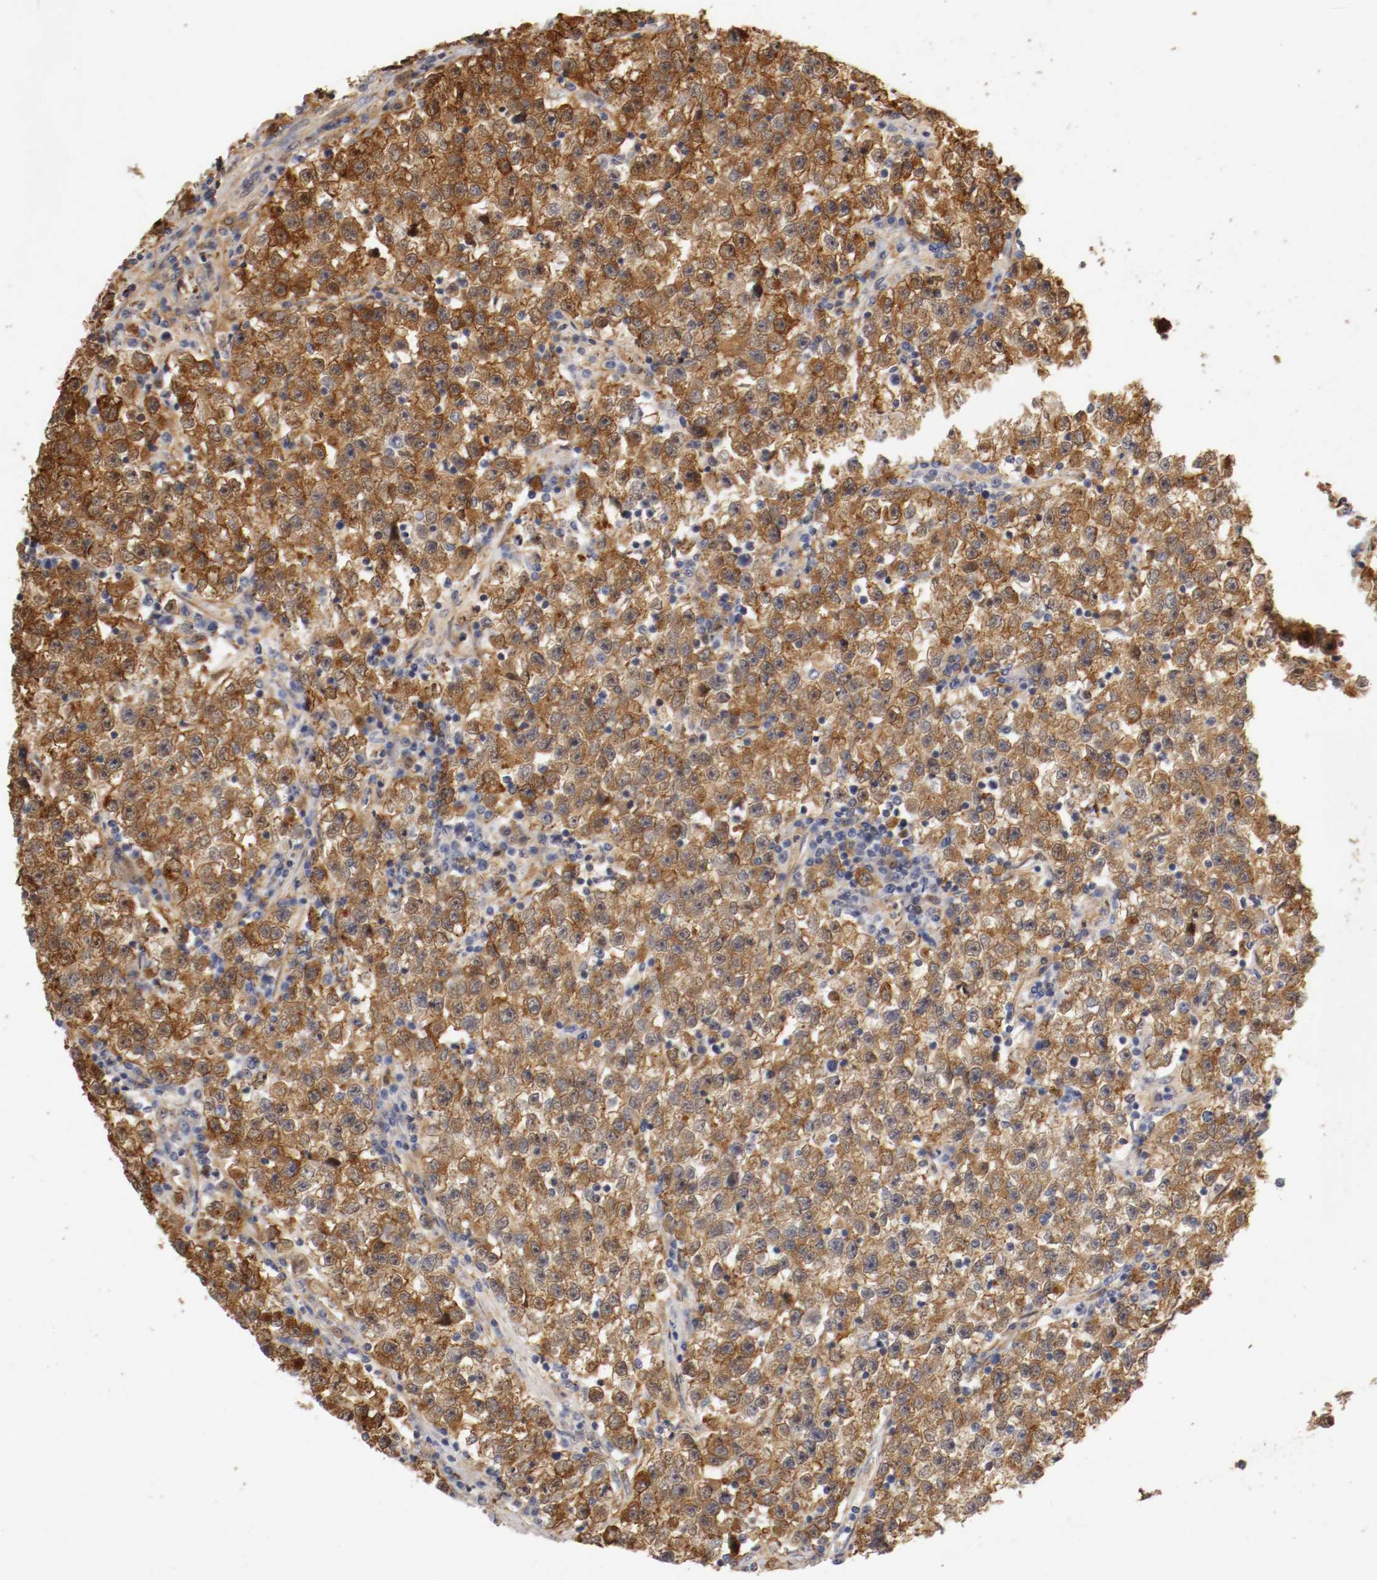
{"staining": {"intensity": "strong", "quantity": ">75%", "location": "cytoplasmic/membranous,nuclear"}, "tissue": "testis cancer", "cell_type": "Tumor cells", "image_type": "cancer", "snomed": [{"axis": "morphology", "description": "Seminoma, NOS"}, {"axis": "topography", "description": "Testis"}], "caption": "Protein expression analysis of seminoma (testis) displays strong cytoplasmic/membranous and nuclear expression in about >75% of tumor cells. (brown staining indicates protein expression, while blue staining denotes nuclei).", "gene": "TNFRSF1B", "patient": {"sex": "male", "age": 22}}